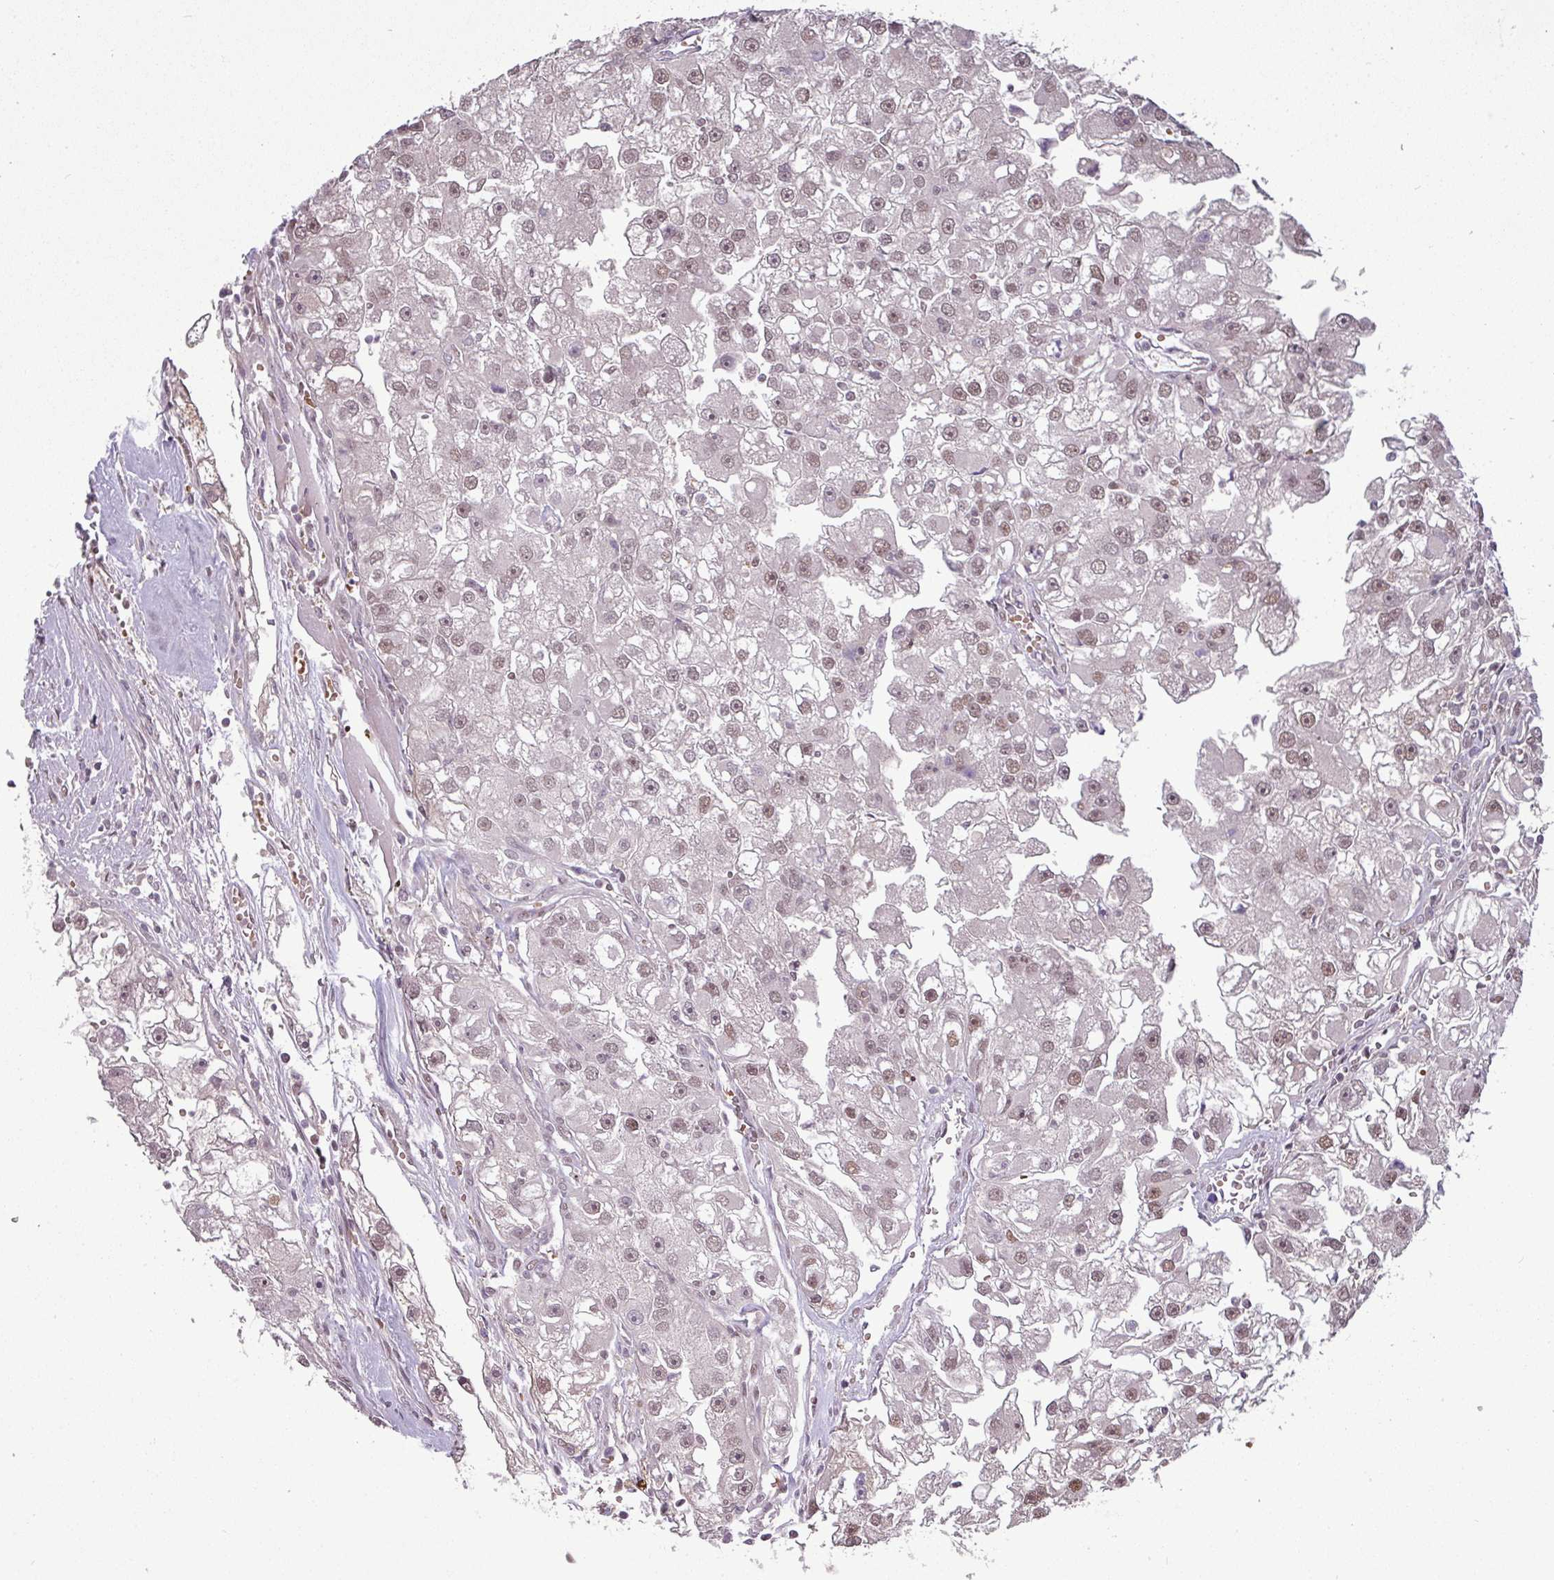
{"staining": {"intensity": "moderate", "quantity": "25%-75%", "location": "nuclear"}, "tissue": "renal cancer", "cell_type": "Tumor cells", "image_type": "cancer", "snomed": [{"axis": "morphology", "description": "Adenocarcinoma, NOS"}, {"axis": "topography", "description": "Kidney"}], "caption": "Renal adenocarcinoma stained with a brown dye demonstrates moderate nuclear positive staining in about 25%-75% of tumor cells.", "gene": "CIC", "patient": {"sex": "male", "age": 63}}